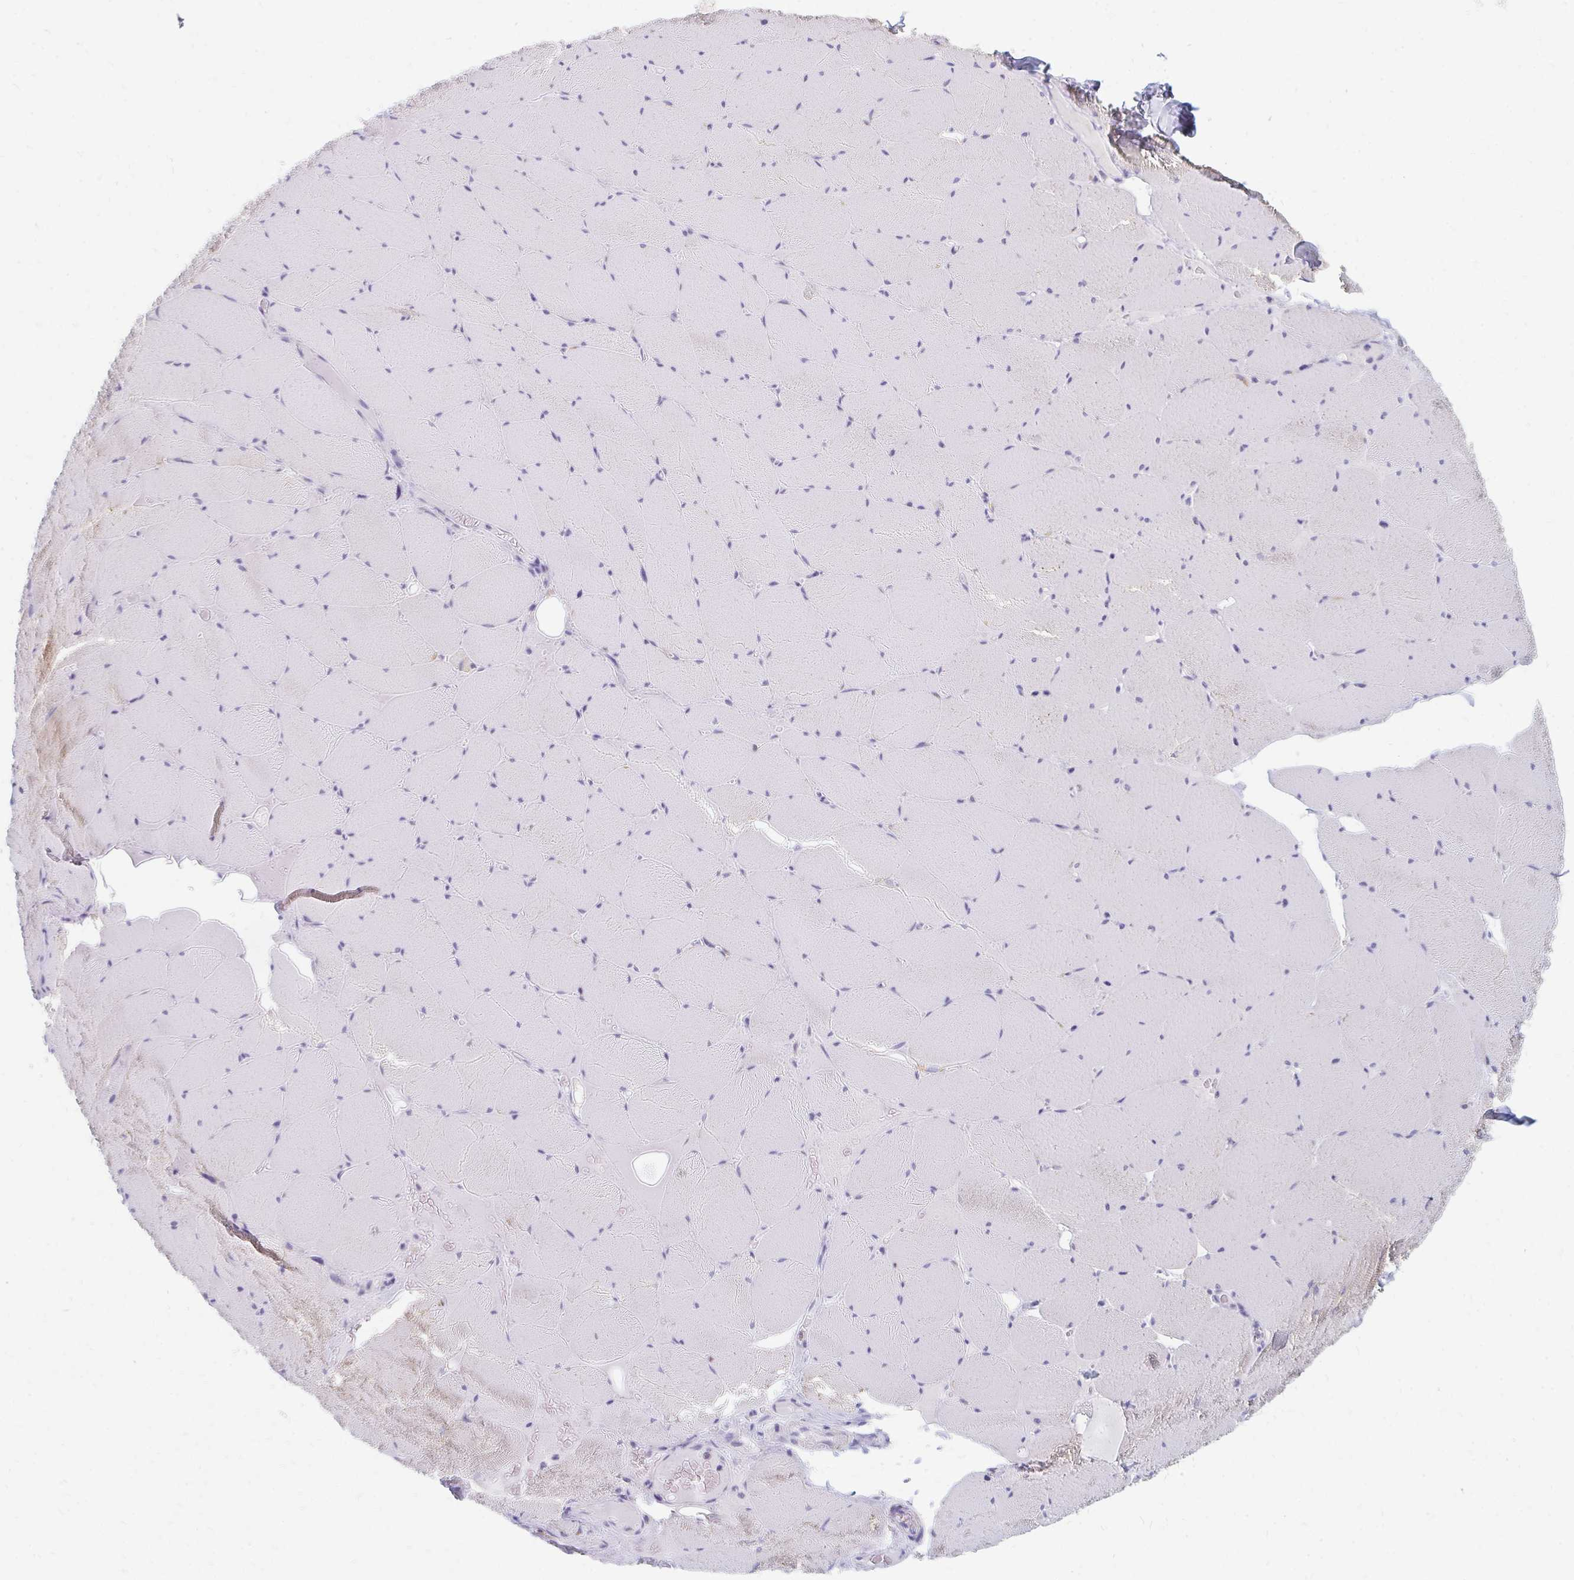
{"staining": {"intensity": "negative", "quantity": "none", "location": "none"}, "tissue": "skeletal muscle", "cell_type": "Myocytes", "image_type": "normal", "snomed": [{"axis": "morphology", "description": "Normal tissue, NOS"}, {"axis": "topography", "description": "Skeletal muscle"}, {"axis": "topography", "description": "Head-Neck"}], "caption": "Micrograph shows no significant protein staining in myocytes of normal skeletal muscle.", "gene": "OR10V1", "patient": {"sex": "male", "age": 66}}